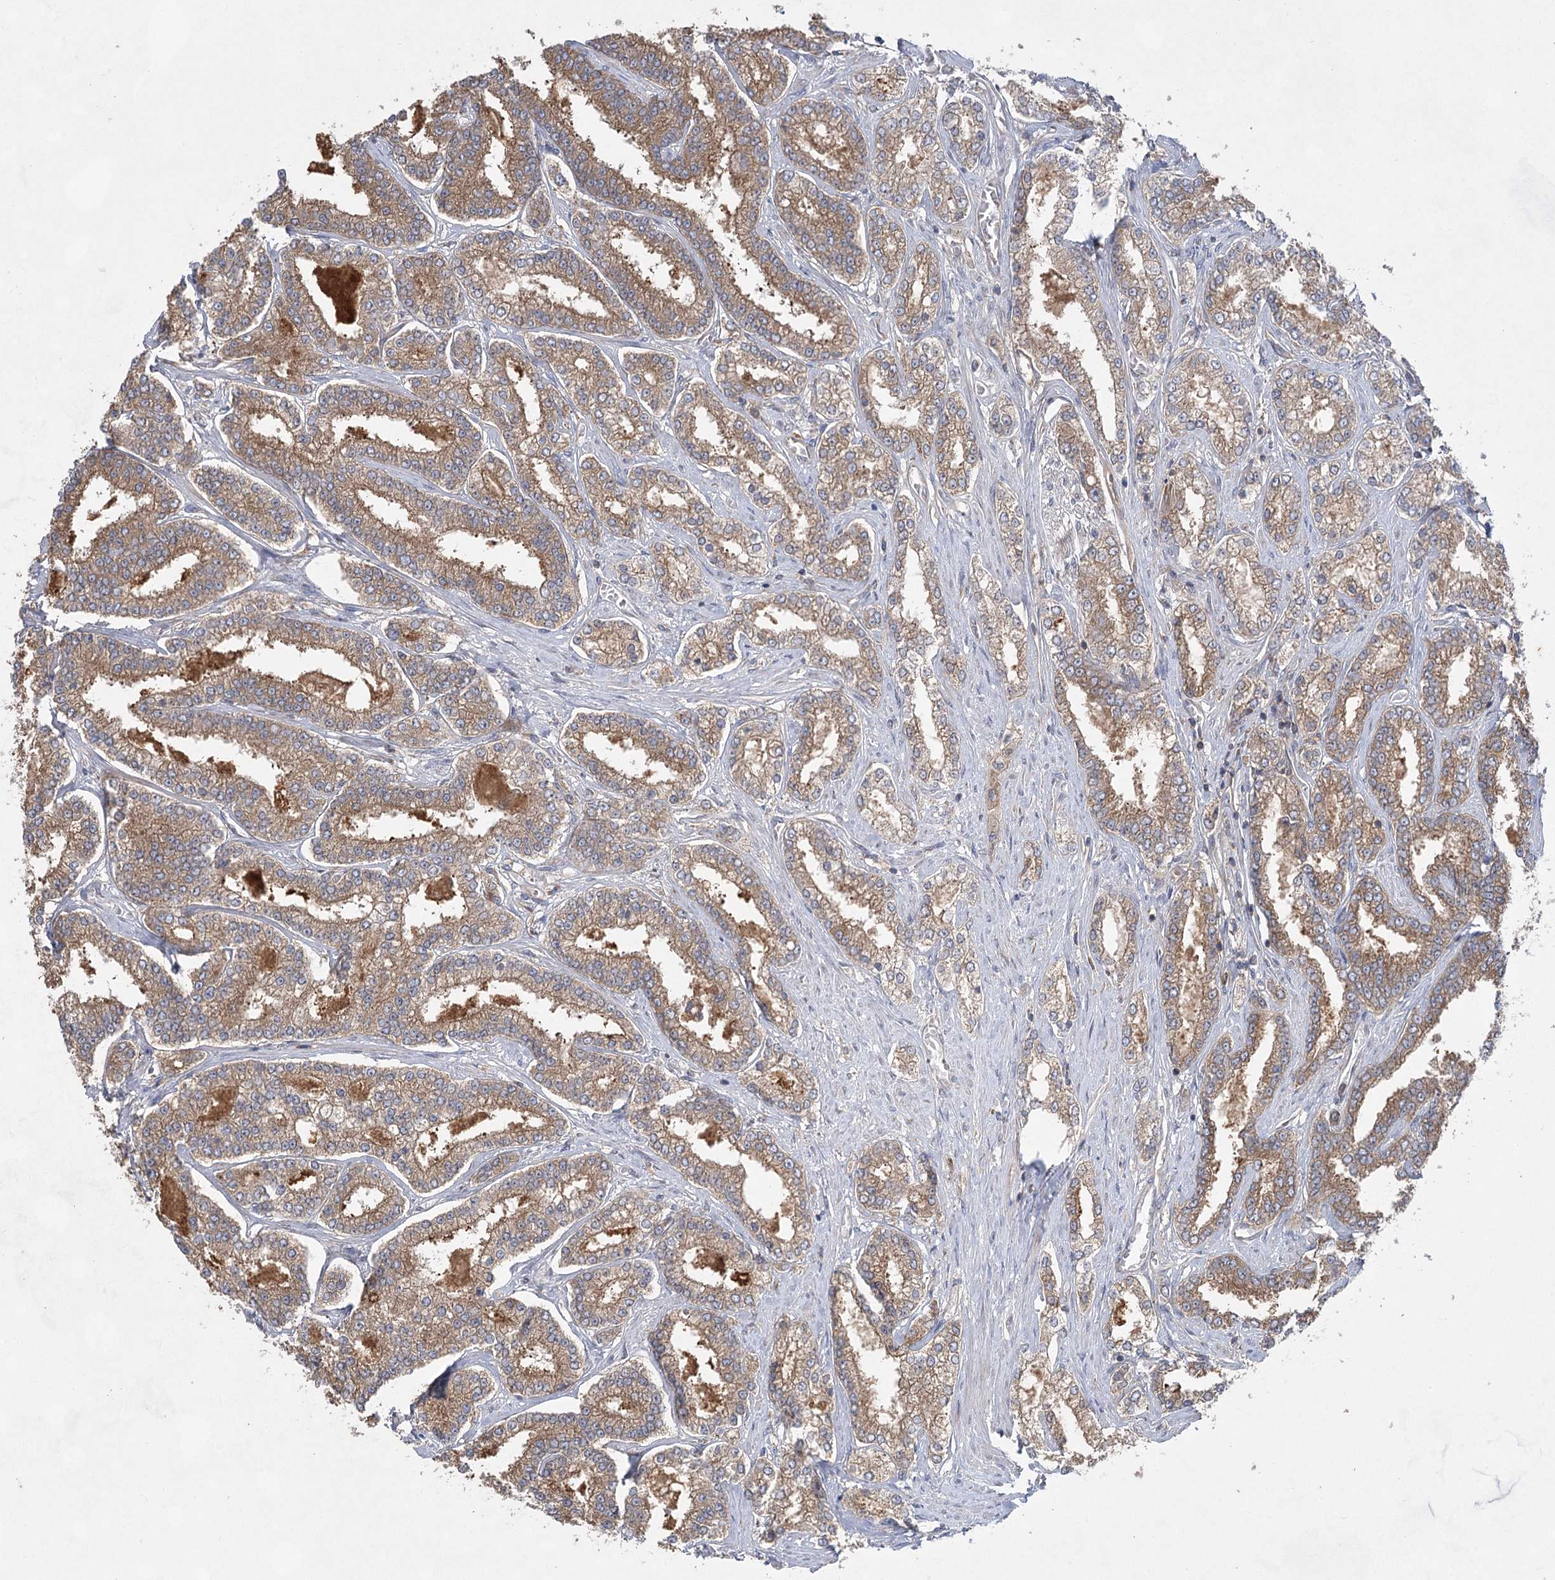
{"staining": {"intensity": "moderate", "quantity": ">75%", "location": "cytoplasmic/membranous"}, "tissue": "prostate cancer", "cell_type": "Tumor cells", "image_type": "cancer", "snomed": [{"axis": "morphology", "description": "Normal tissue, NOS"}, {"axis": "morphology", "description": "Adenocarcinoma, High grade"}, {"axis": "topography", "description": "Prostate"}], "caption": "This photomicrograph demonstrates immunohistochemistry staining of human prostate cancer, with medium moderate cytoplasmic/membranous positivity in about >75% of tumor cells.", "gene": "EIF3A", "patient": {"sex": "male", "age": 83}}